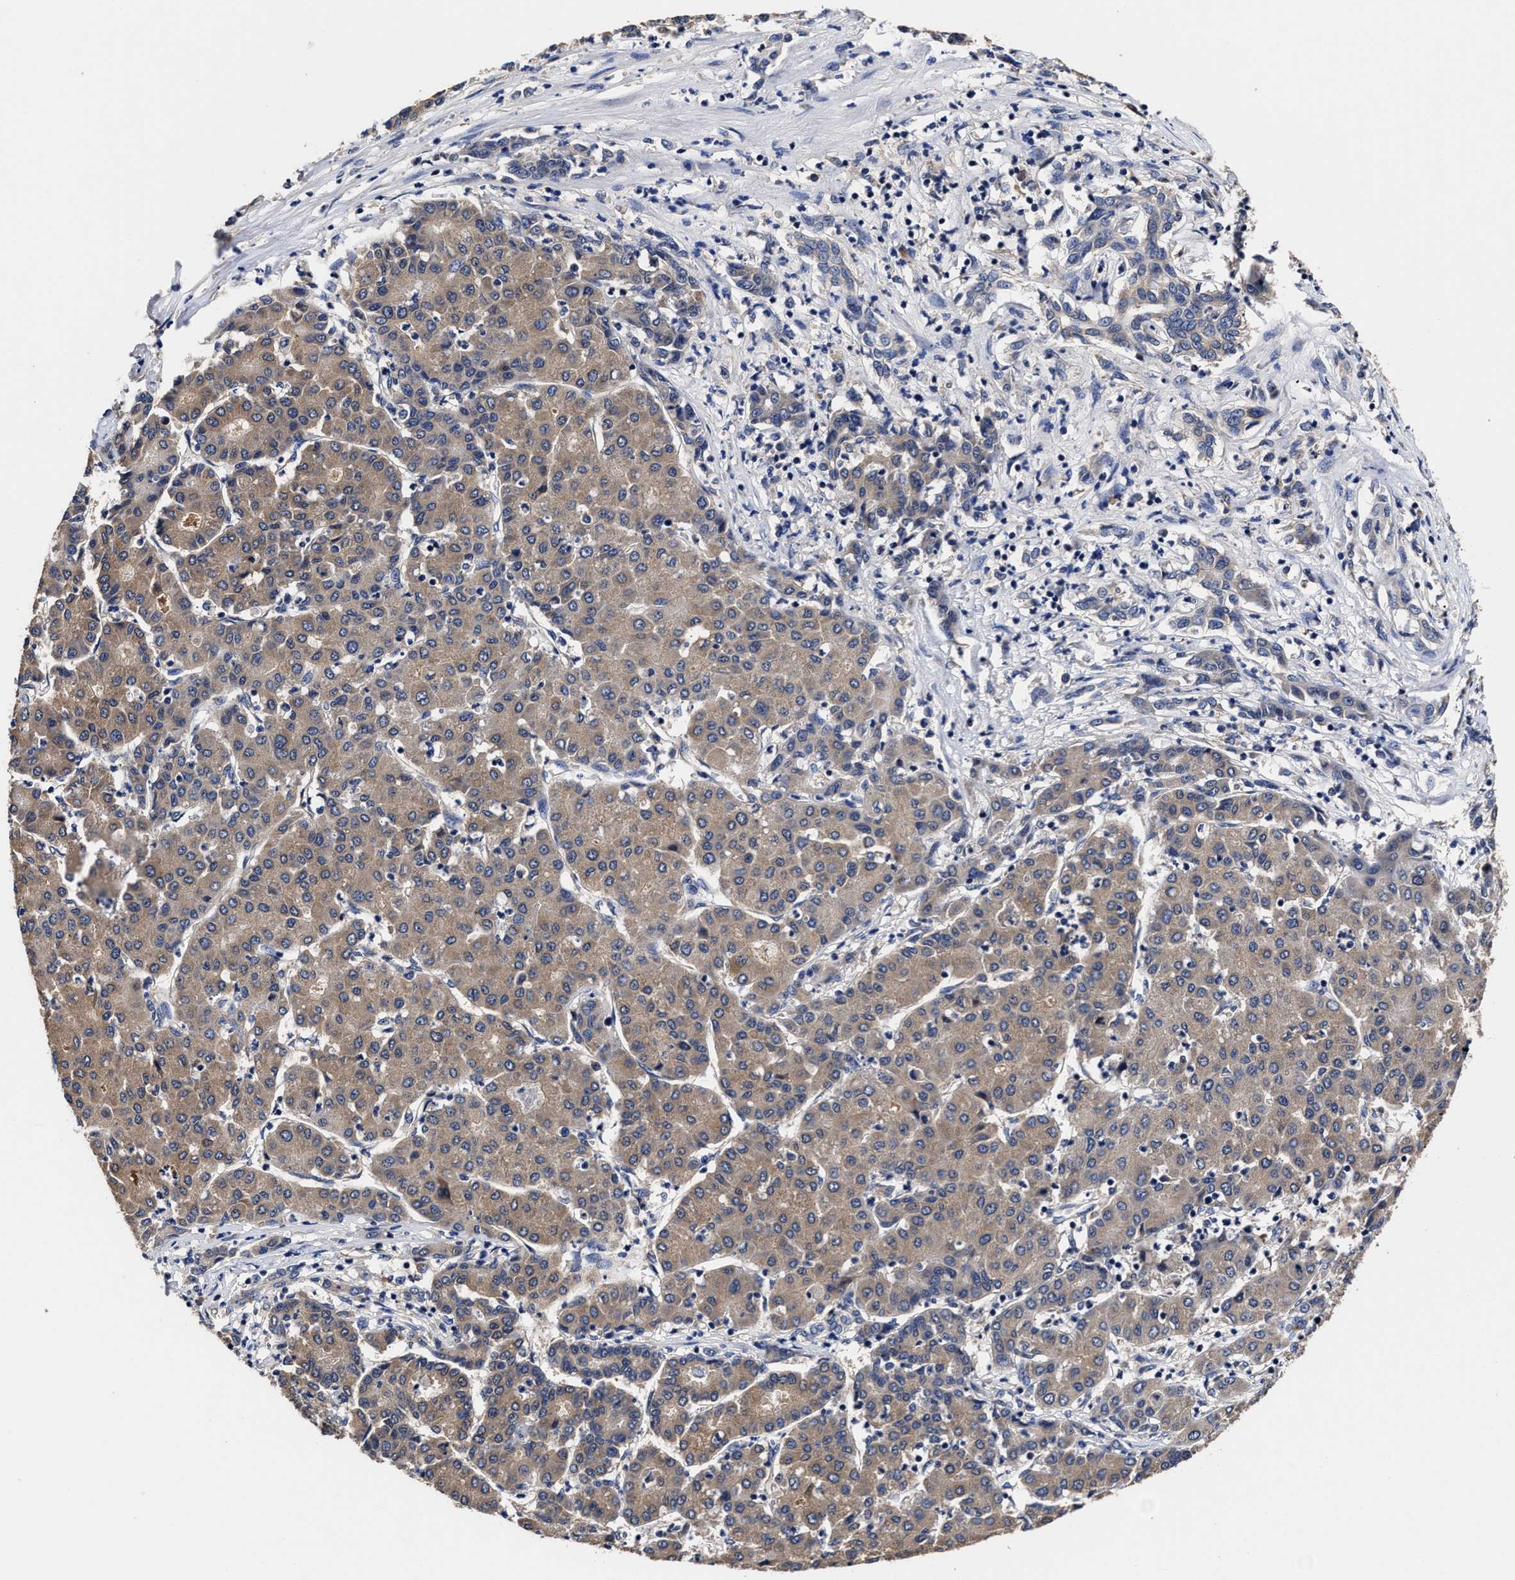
{"staining": {"intensity": "moderate", "quantity": ">75%", "location": "cytoplasmic/membranous"}, "tissue": "liver cancer", "cell_type": "Tumor cells", "image_type": "cancer", "snomed": [{"axis": "morphology", "description": "Carcinoma, Hepatocellular, NOS"}, {"axis": "topography", "description": "Liver"}], "caption": "Human liver hepatocellular carcinoma stained with a protein marker shows moderate staining in tumor cells.", "gene": "SOCS5", "patient": {"sex": "male", "age": 65}}